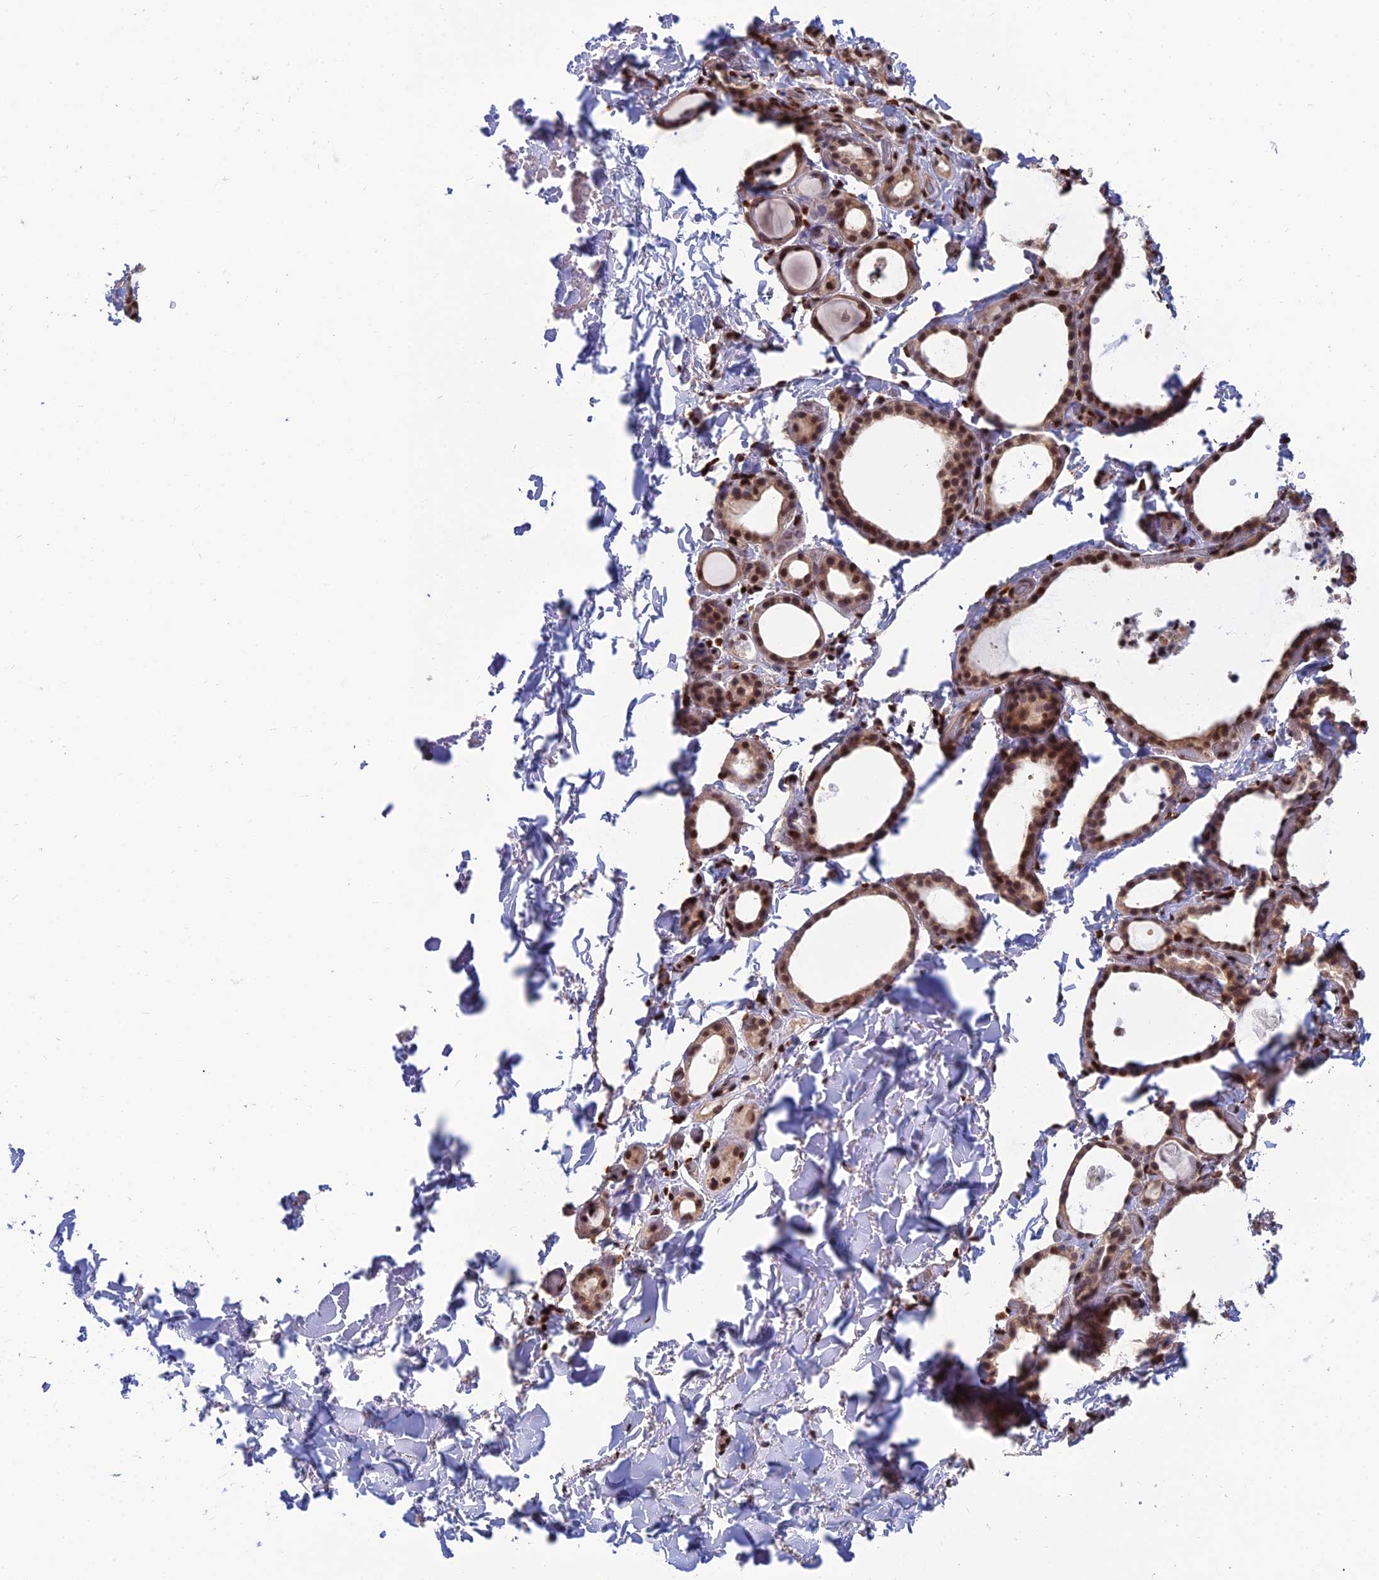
{"staining": {"intensity": "strong", "quantity": ">75%", "location": "nuclear"}, "tissue": "thyroid gland", "cell_type": "Glandular cells", "image_type": "normal", "snomed": [{"axis": "morphology", "description": "Normal tissue, NOS"}, {"axis": "topography", "description": "Thyroid gland"}], "caption": "Immunohistochemistry (DAB) staining of normal thyroid gland exhibits strong nuclear protein expression in approximately >75% of glandular cells. (Brightfield microscopy of DAB IHC at high magnification).", "gene": "DNPEP", "patient": {"sex": "female", "age": 44}}